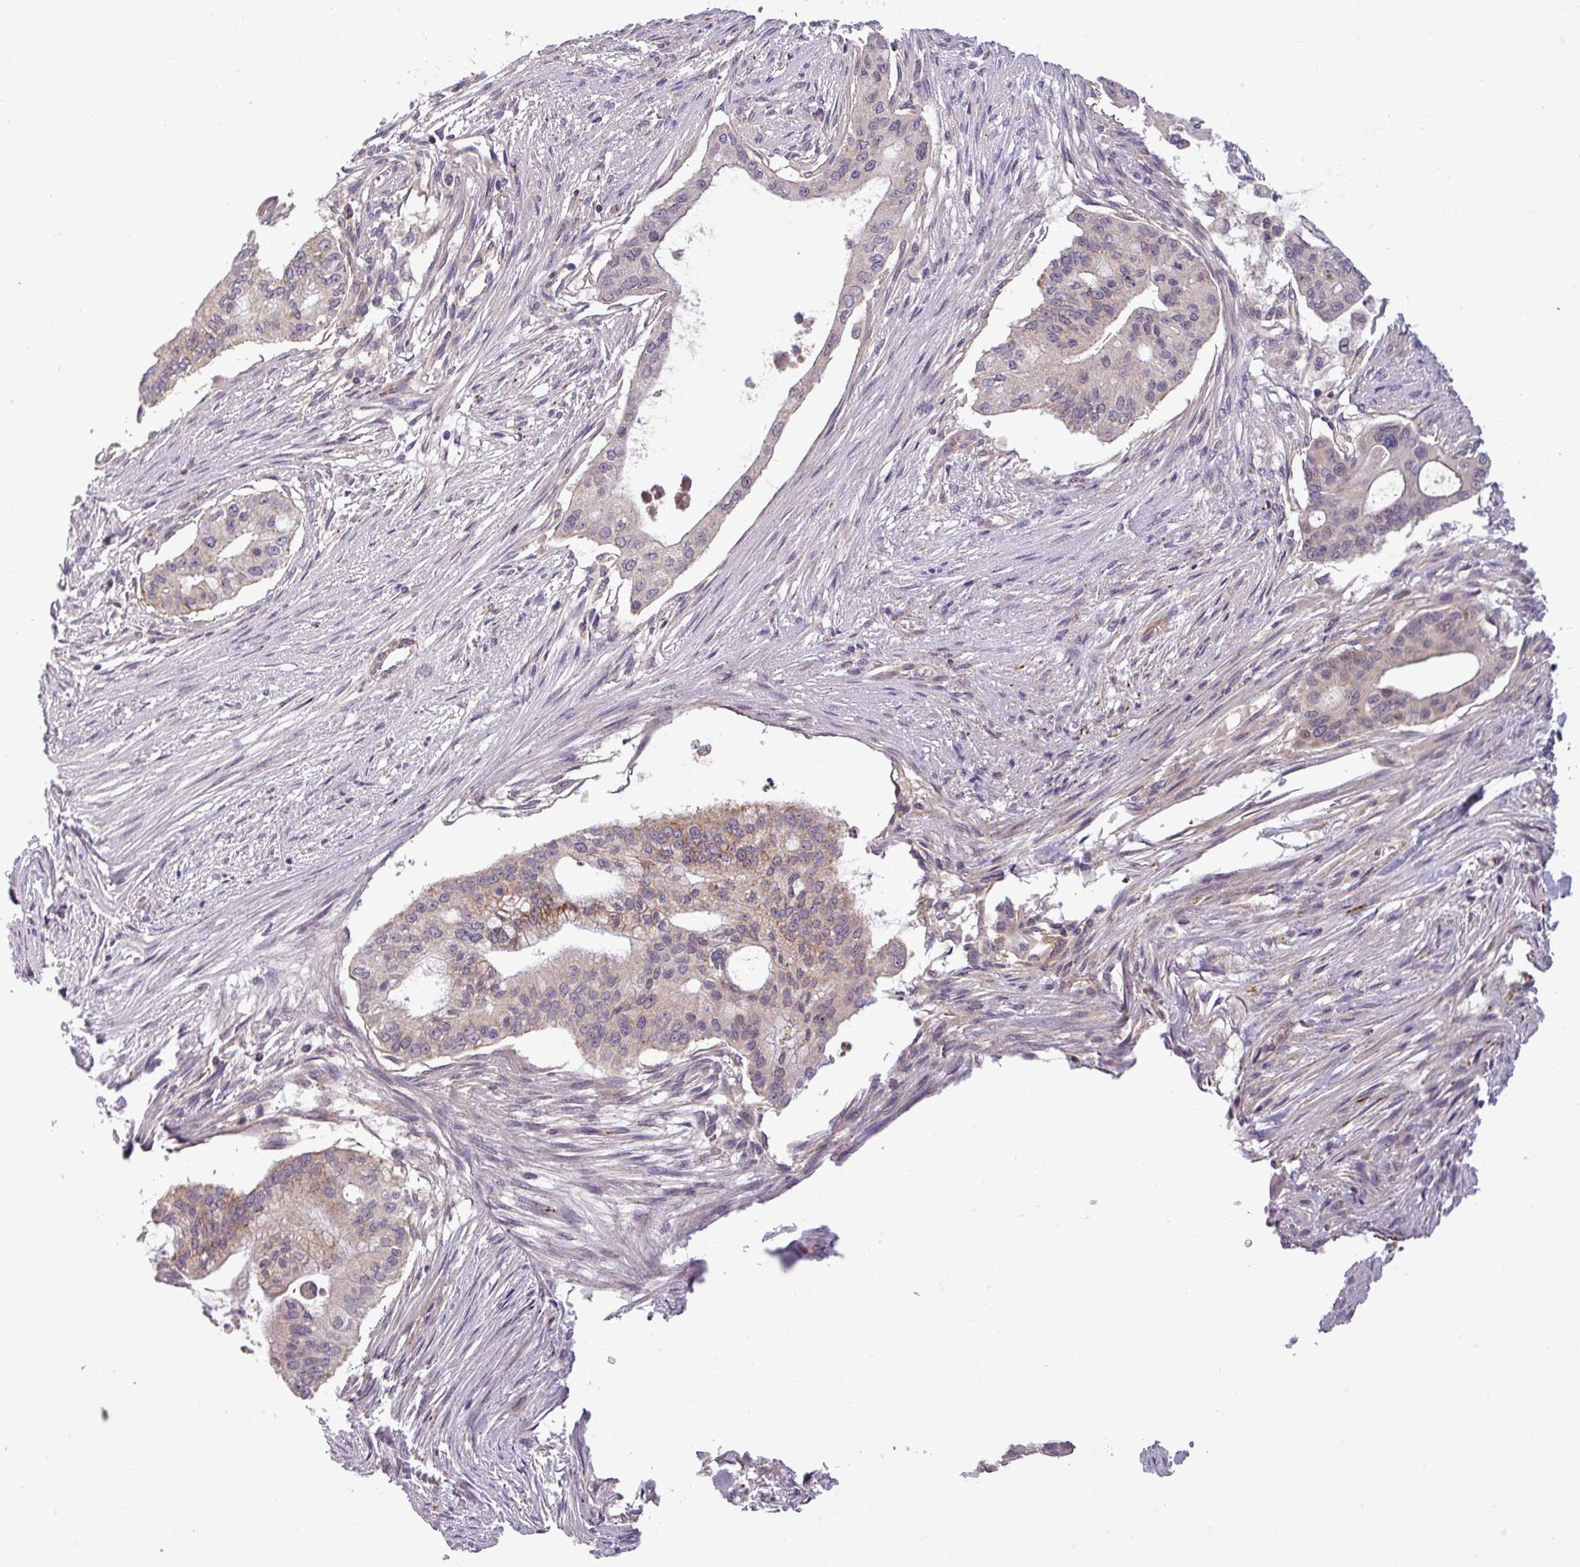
{"staining": {"intensity": "weak", "quantity": "<25%", "location": "cytoplasmic/membranous"}, "tissue": "pancreatic cancer", "cell_type": "Tumor cells", "image_type": "cancer", "snomed": [{"axis": "morphology", "description": "Adenocarcinoma, NOS"}, {"axis": "topography", "description": "Pancreas"}], "caption": "DAB immunohistochemical staining of human pancreatic cancer (adenocarcinoma) exhibits no significant expression in tumor cells. (DAB immunohistochemistry with hematoxylin counter stain).", "gene": "ZNF35", "patient": {"sex": "male", "age": 46}}